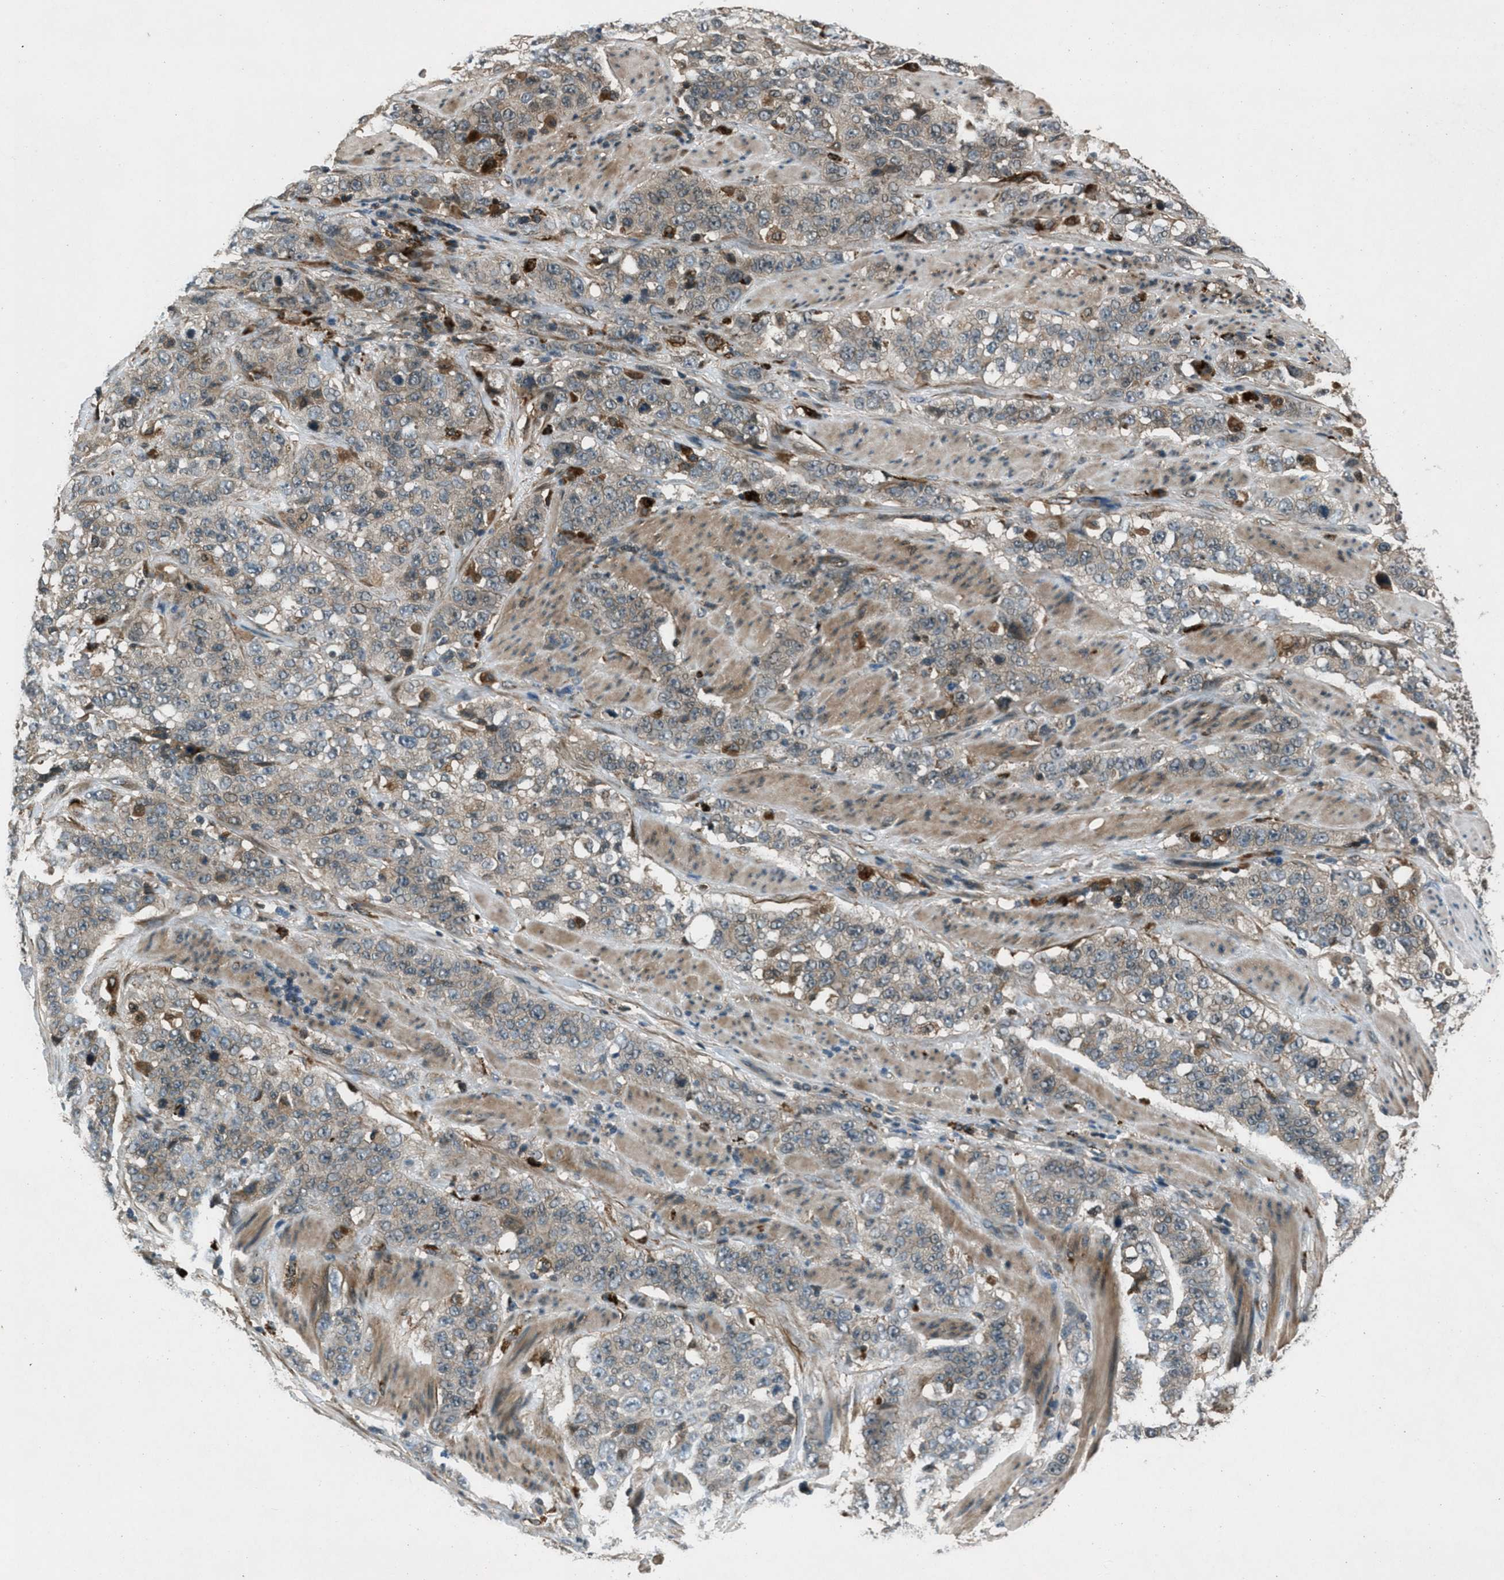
{"staining": {"intensity": "weak", "quantity": "25%-75%", "location": "cytoplasmic/membranous"}, "tissue": "stomach cancer", "cell_type": "Tumor cells", "image_type": "cancer", "snomed": [{"axis": "morphology", "description": "Adenocarcinoma, NOS"}, {"axis": "topography", "description": "Stomach"}], "caption": "Stomach cancer stained with IHC displays weak cytoplasmic/membranous positivity in about 25%-75% of tumor cells.", "gene": "EPSTI1", "patient": {"sex": "male", "age": 48}}